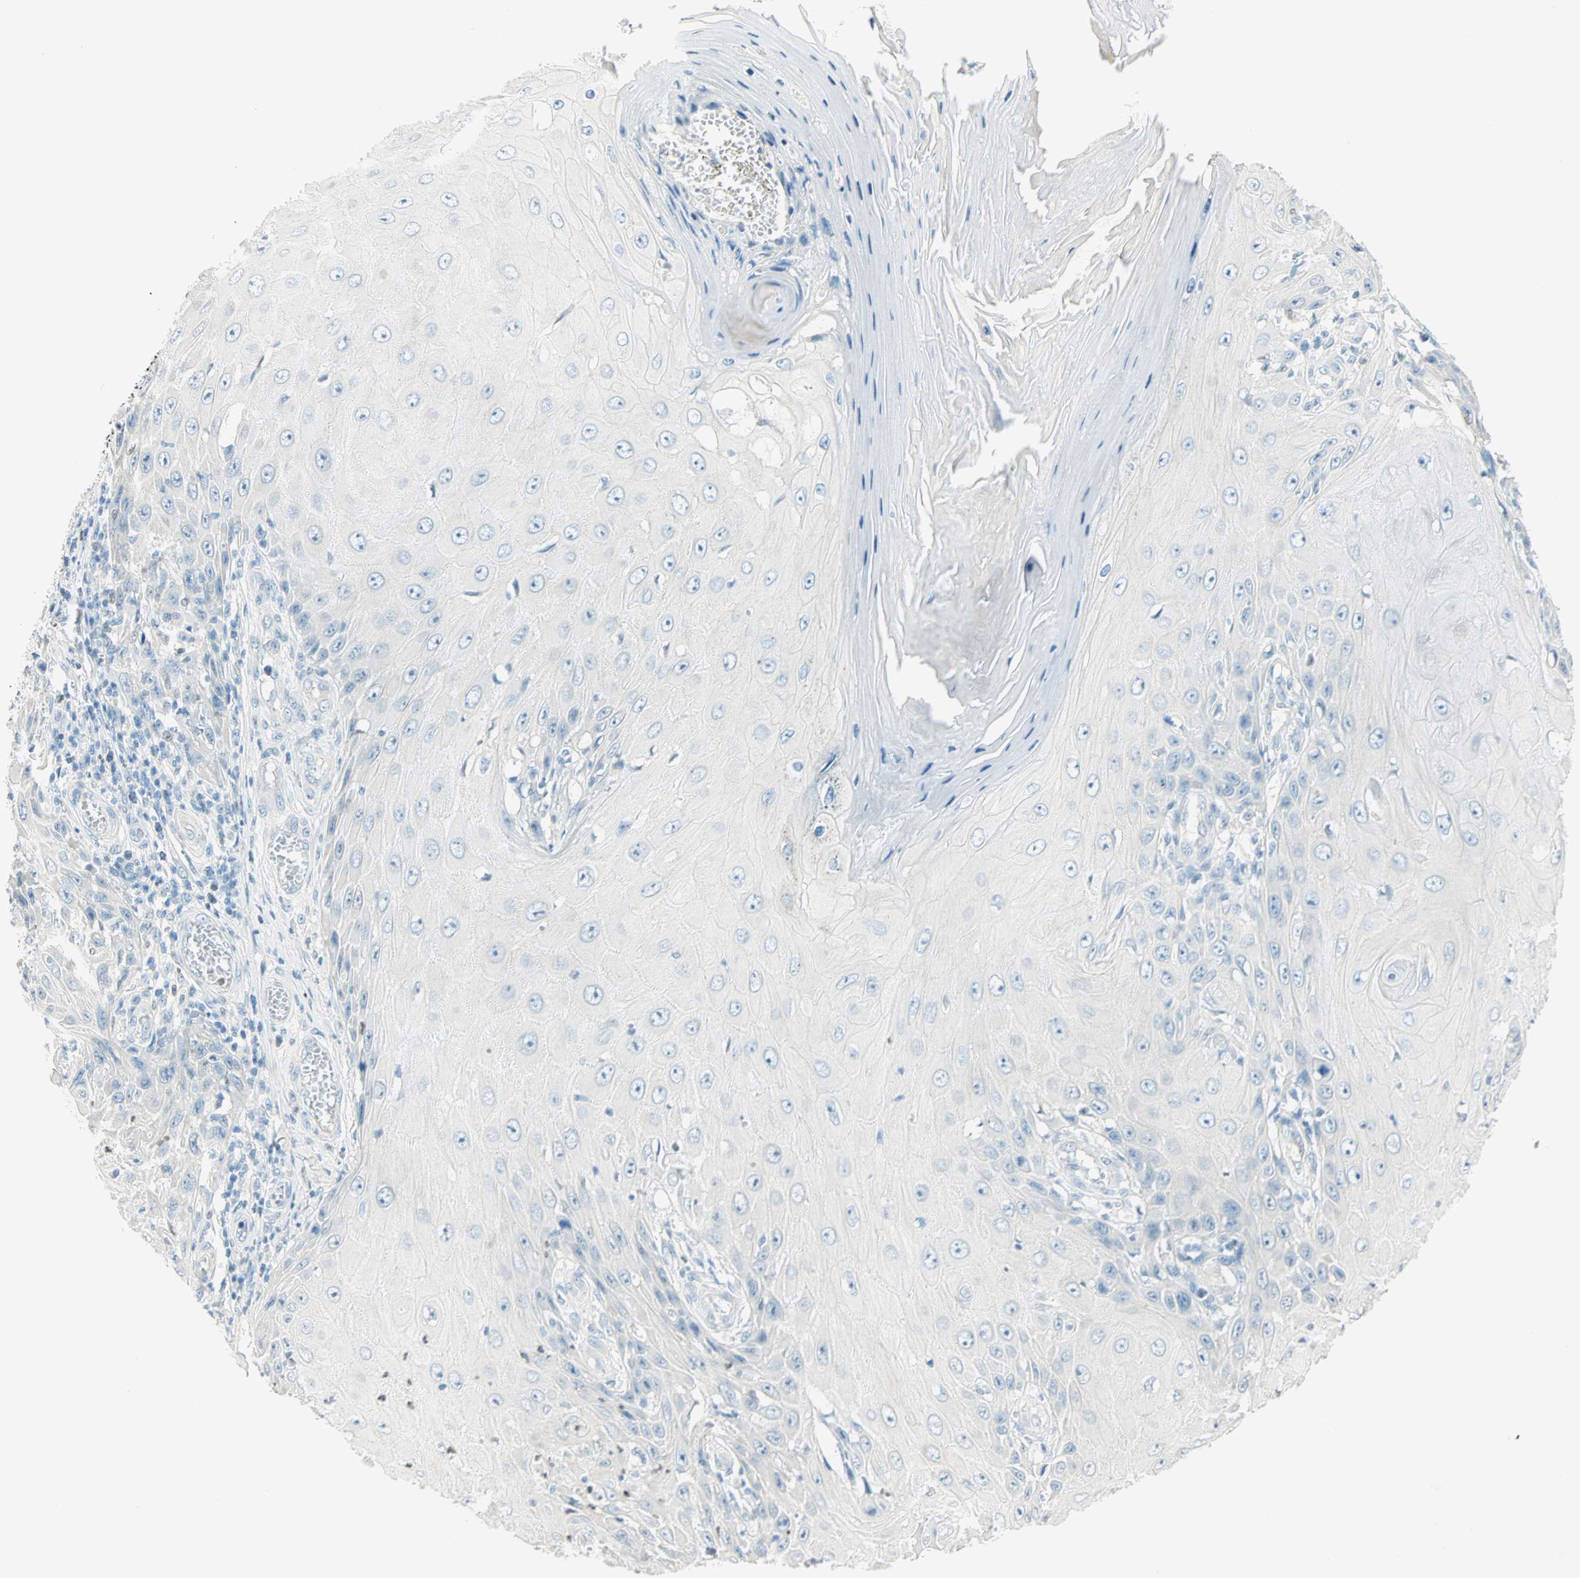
{"staining": {"intensity": "negative", "quantity": "none", "location": "none"}, "tissue": "skin cancer", "cell_type": "Tumor cells", "image_type": "cancer", "snomed": [{"axis": "morphology", "description": "Squamous cell carcinoma, NOS"}, {"axis": "topography", "description": "Skin"}], "caption": "This is an immunohistochemistry image of human squamous cell carcinoma (skin). There is no positivity in tumor cells.", "gene": "MLLT10", "patient": {"sex": "female", "age": 73}}